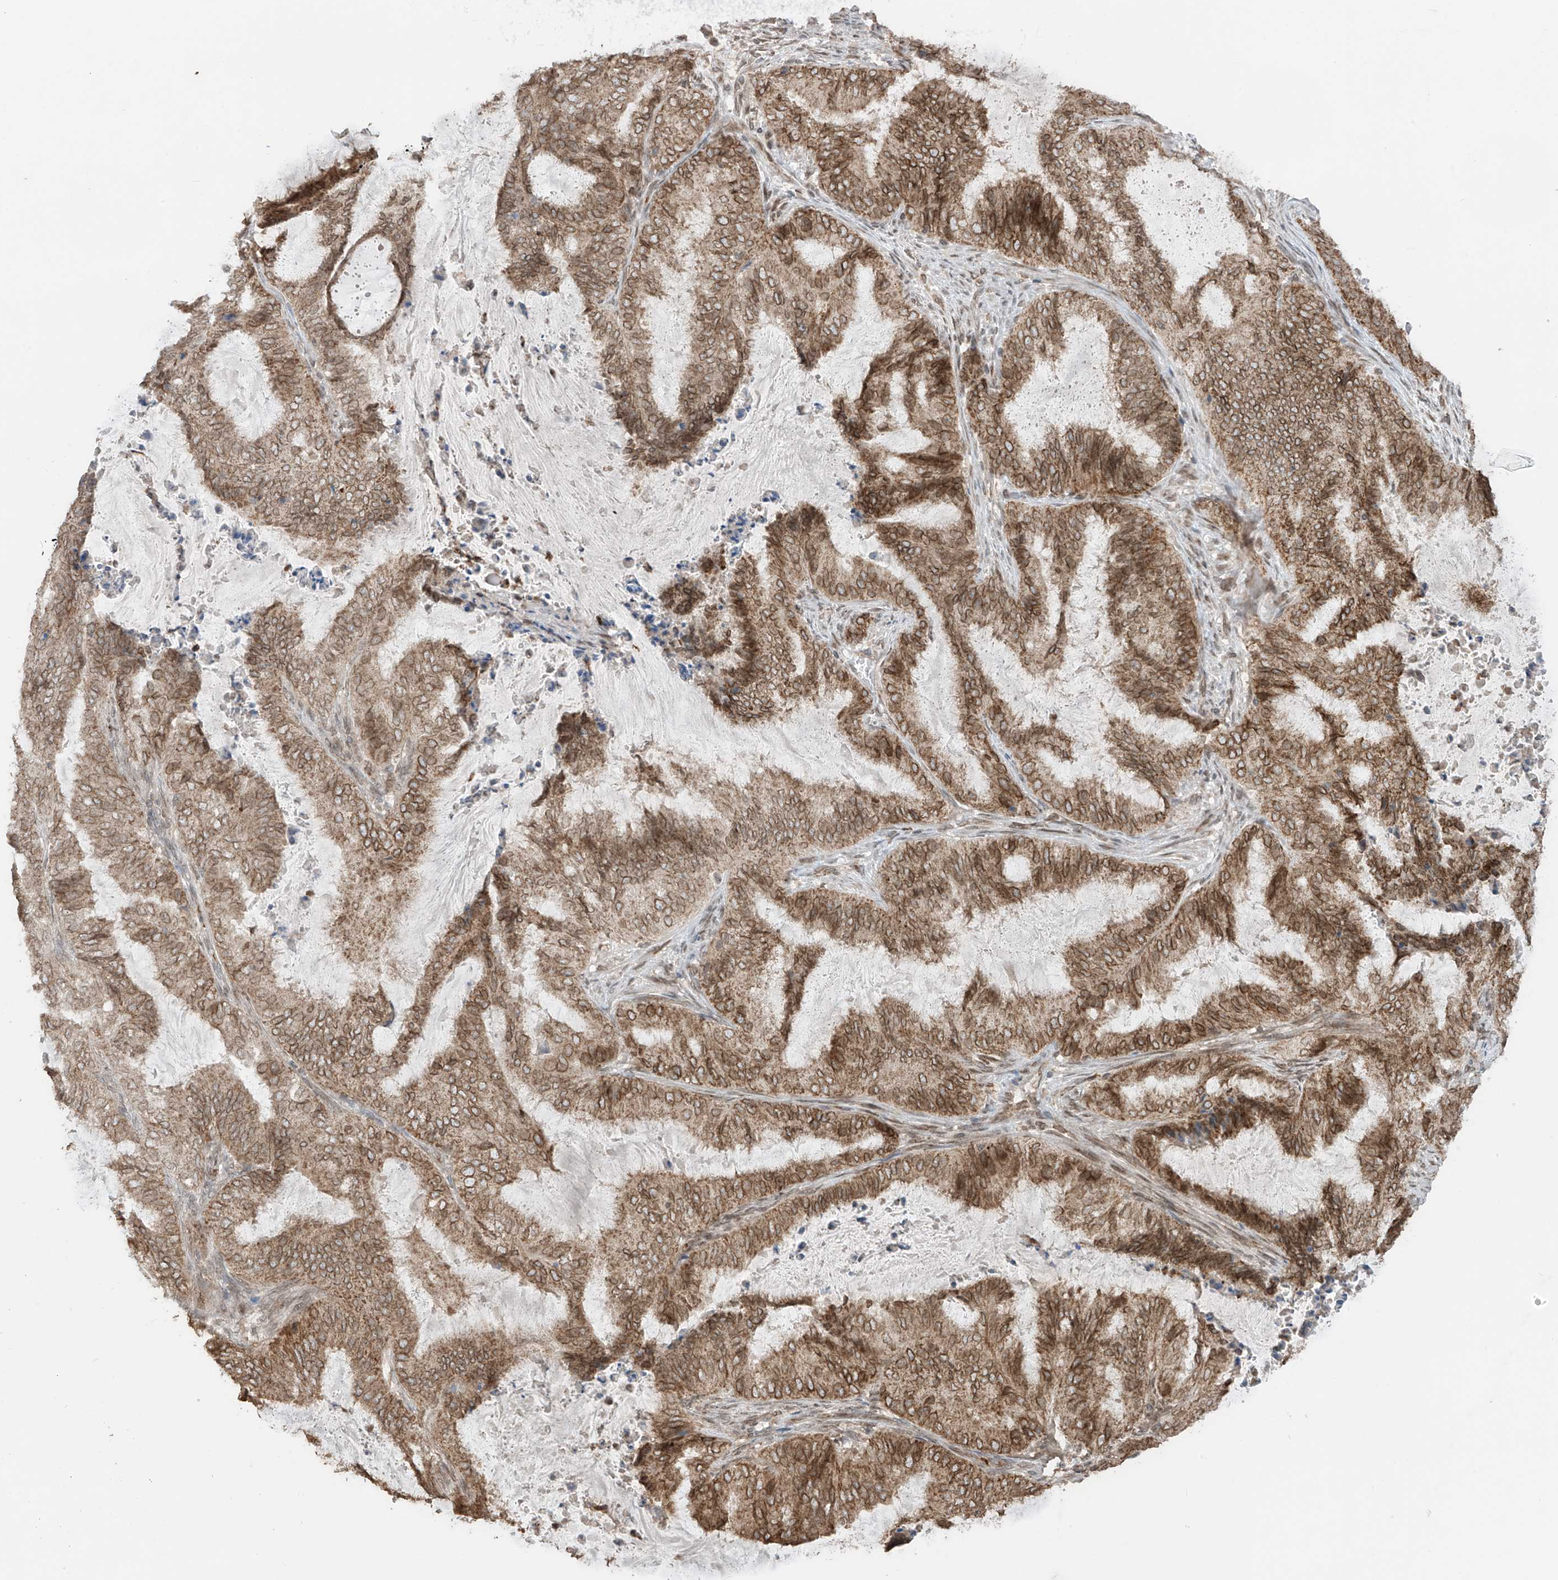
{"staining": {"intensity": "moderate", "quantity": ">75%", "location": "cytoplasmic/membranous,nuclear"}, "tissue": "endometrial cancer", "cell_type": "Tumor cells", "image_type": "cancer", "snomed": [{"axis": "morphology", "description": "Adenocarcinoma, NOS"}, {"axis": "topography", "description": "Endometrium"}], "caption": "Protein positivity by immunohistochemistry (IHC) demonstrates moderate cytoplasmic/membranous and nuclear expression in about >75% of tumor cells in endometrial adenocarcinoma. (IHC, brightfield microscopy, high magnification).", "gene": "AHCTF1", "patient": {"sex": "female", "age": 51}}